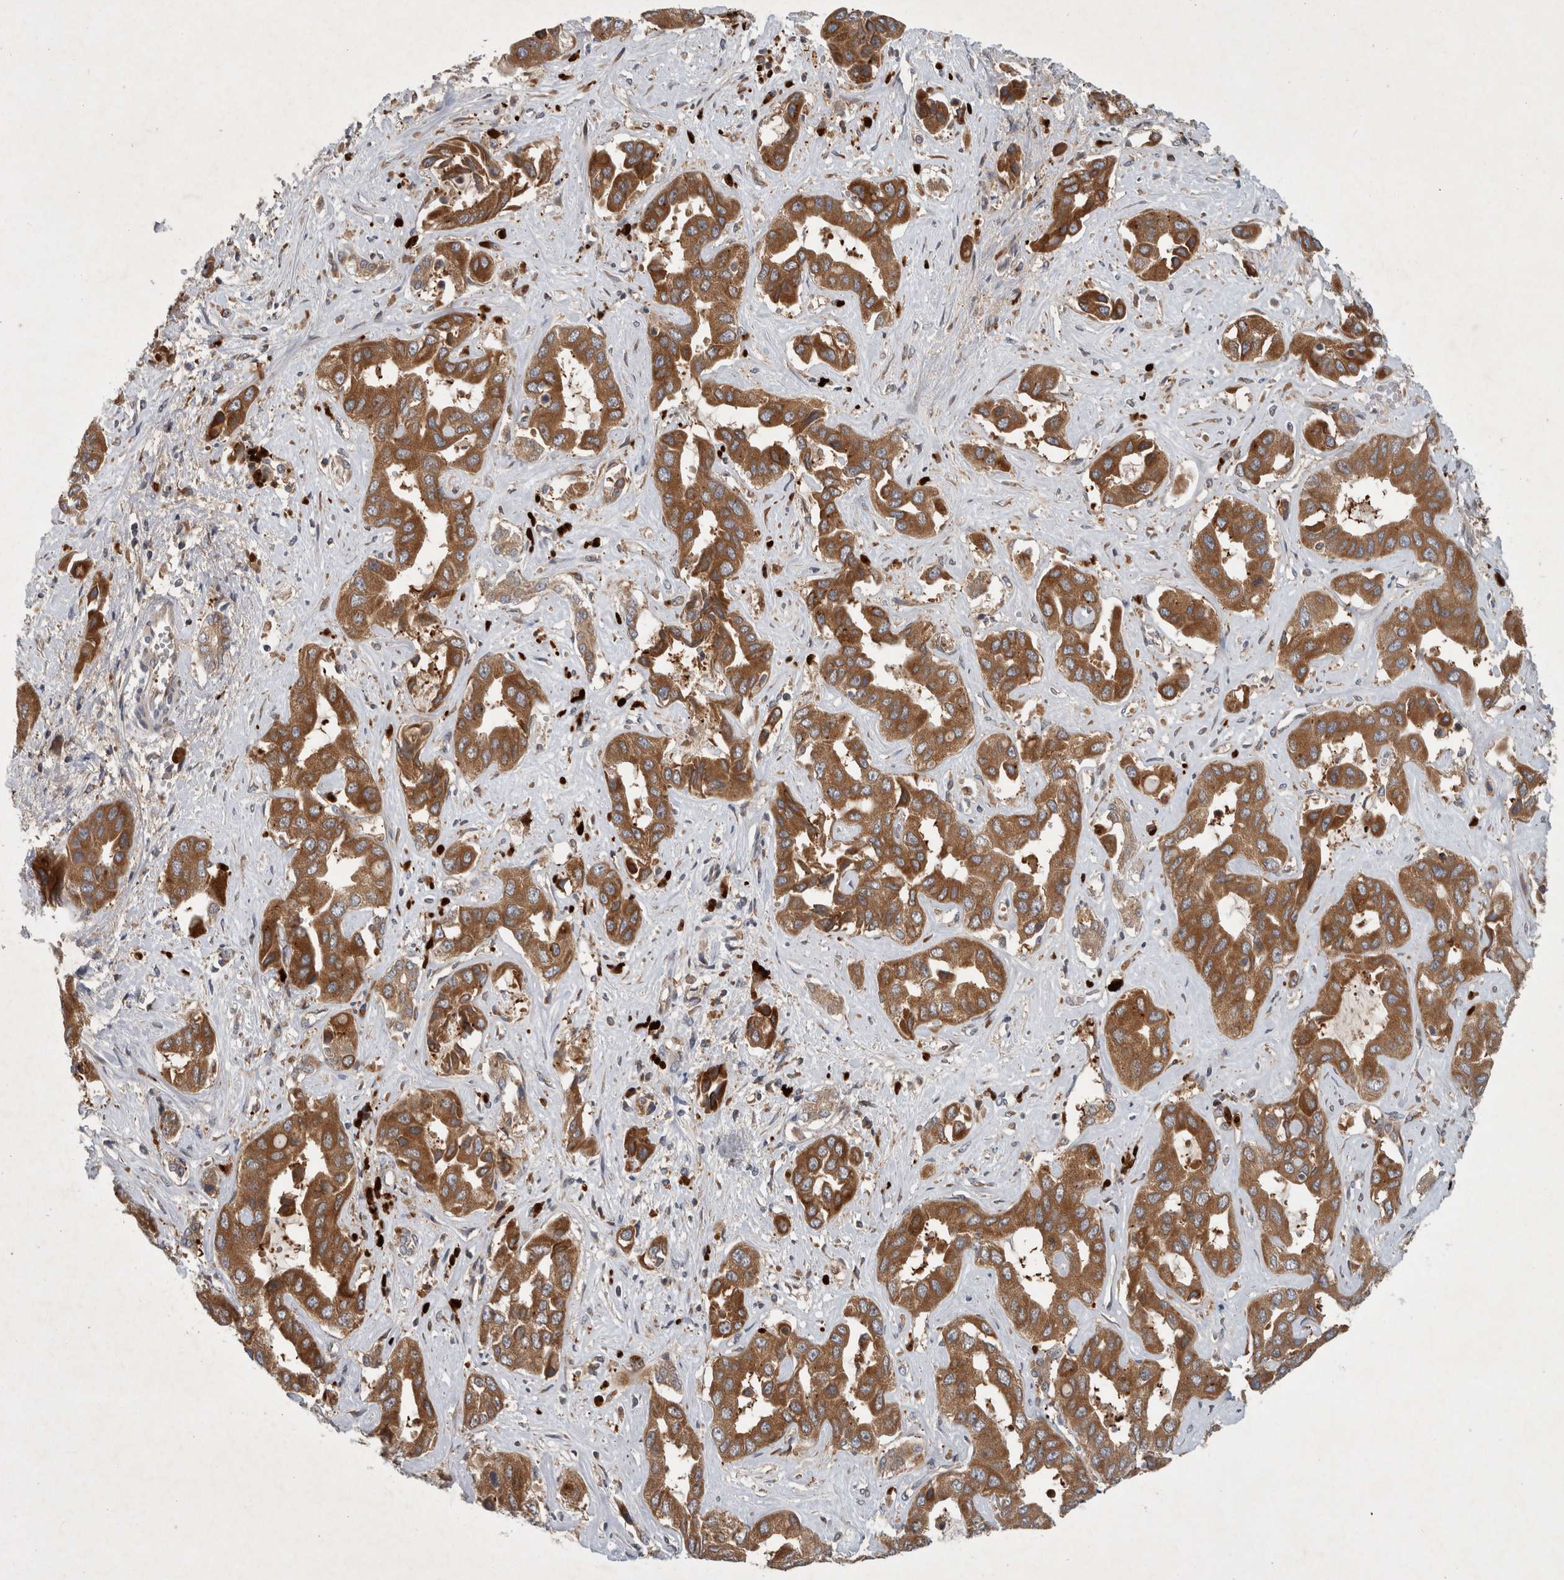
{"staining": {"intensity": "moderate", "quantity": "25%-75%", "location": "cytoplasmic/membranous"}, "tissue": "liver cancer", "cell_type": "Tumor cells", "image_type": "cancer", "snomed": [{"axis": "morphology", "description": "Cholangiocarcinoma"}, {"axis": "topography", "description": "Liver"}], "caption": "Liver cholangiocarcinoma was stained to show a protein in brown. There is medium levels of moderate cytoplasmic/membranous positivity in approximately 25%-75% of tumor cells.", "gene": "PDCD2", "patient": {"sex": "female", "age": 52}}